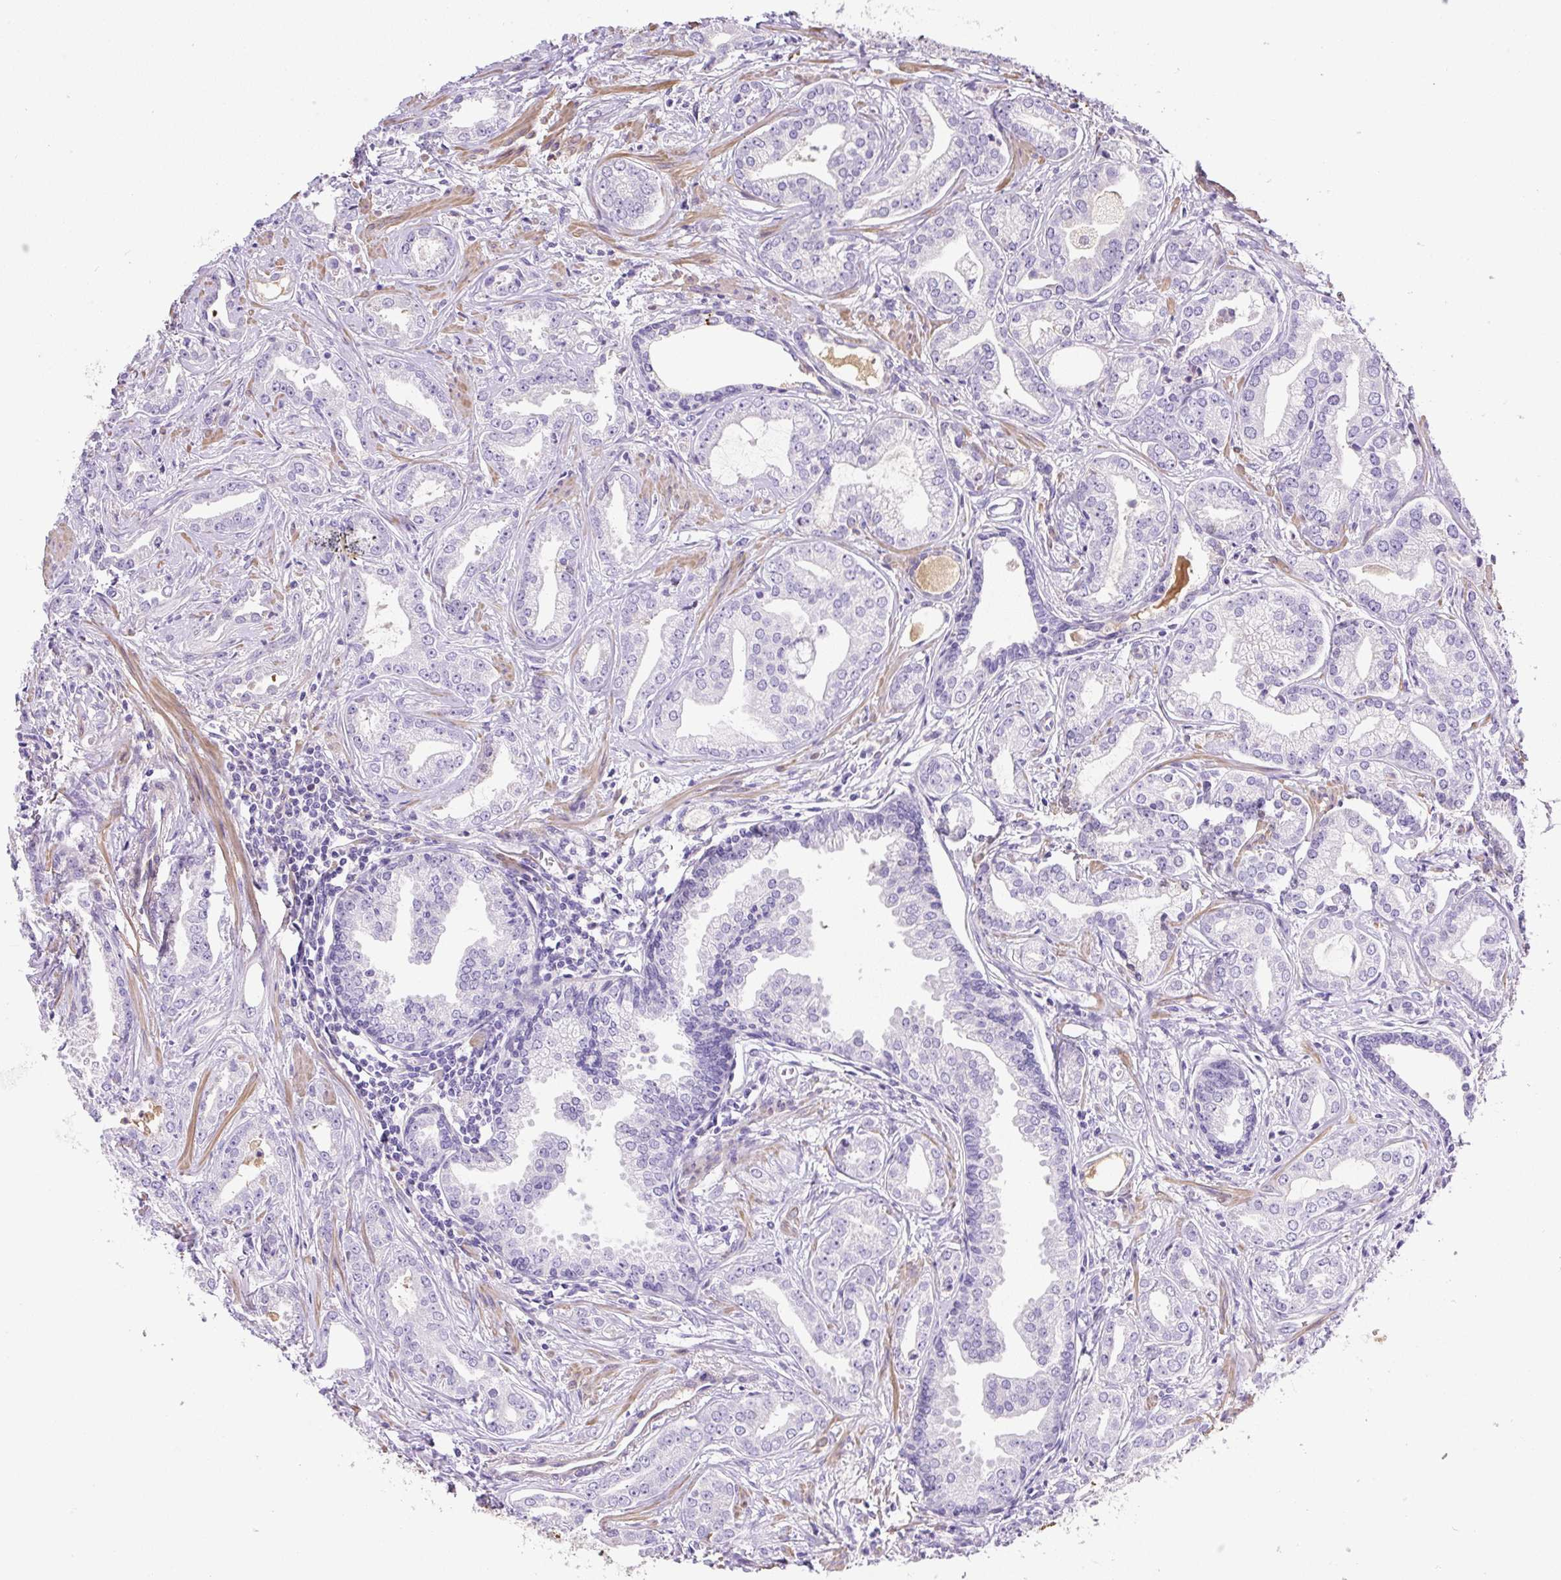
{"staining": {"intensity": "negative", "quantity": "none", "location": "none"}, "tissue": "prostate cancer", "cell_type": "Tumor cells", "image_type": "cancer", "snomed": [{"axis": "morphology", "description": "Adenocarcinoma, Medium grade"}, {"axis": "topography", "description": "Prostate"}], "caption": "Image shows no protein positivity in tumor cells of prostate medium-grade adenocarcinoma tissue. (Brightfield microscopy of DAB (3,3'-diaminobenzidine) immunohistochemistry (IHC) at high magnification).", "gene": "TDRD15", "patient": {"sex": "male", "age": 57}}